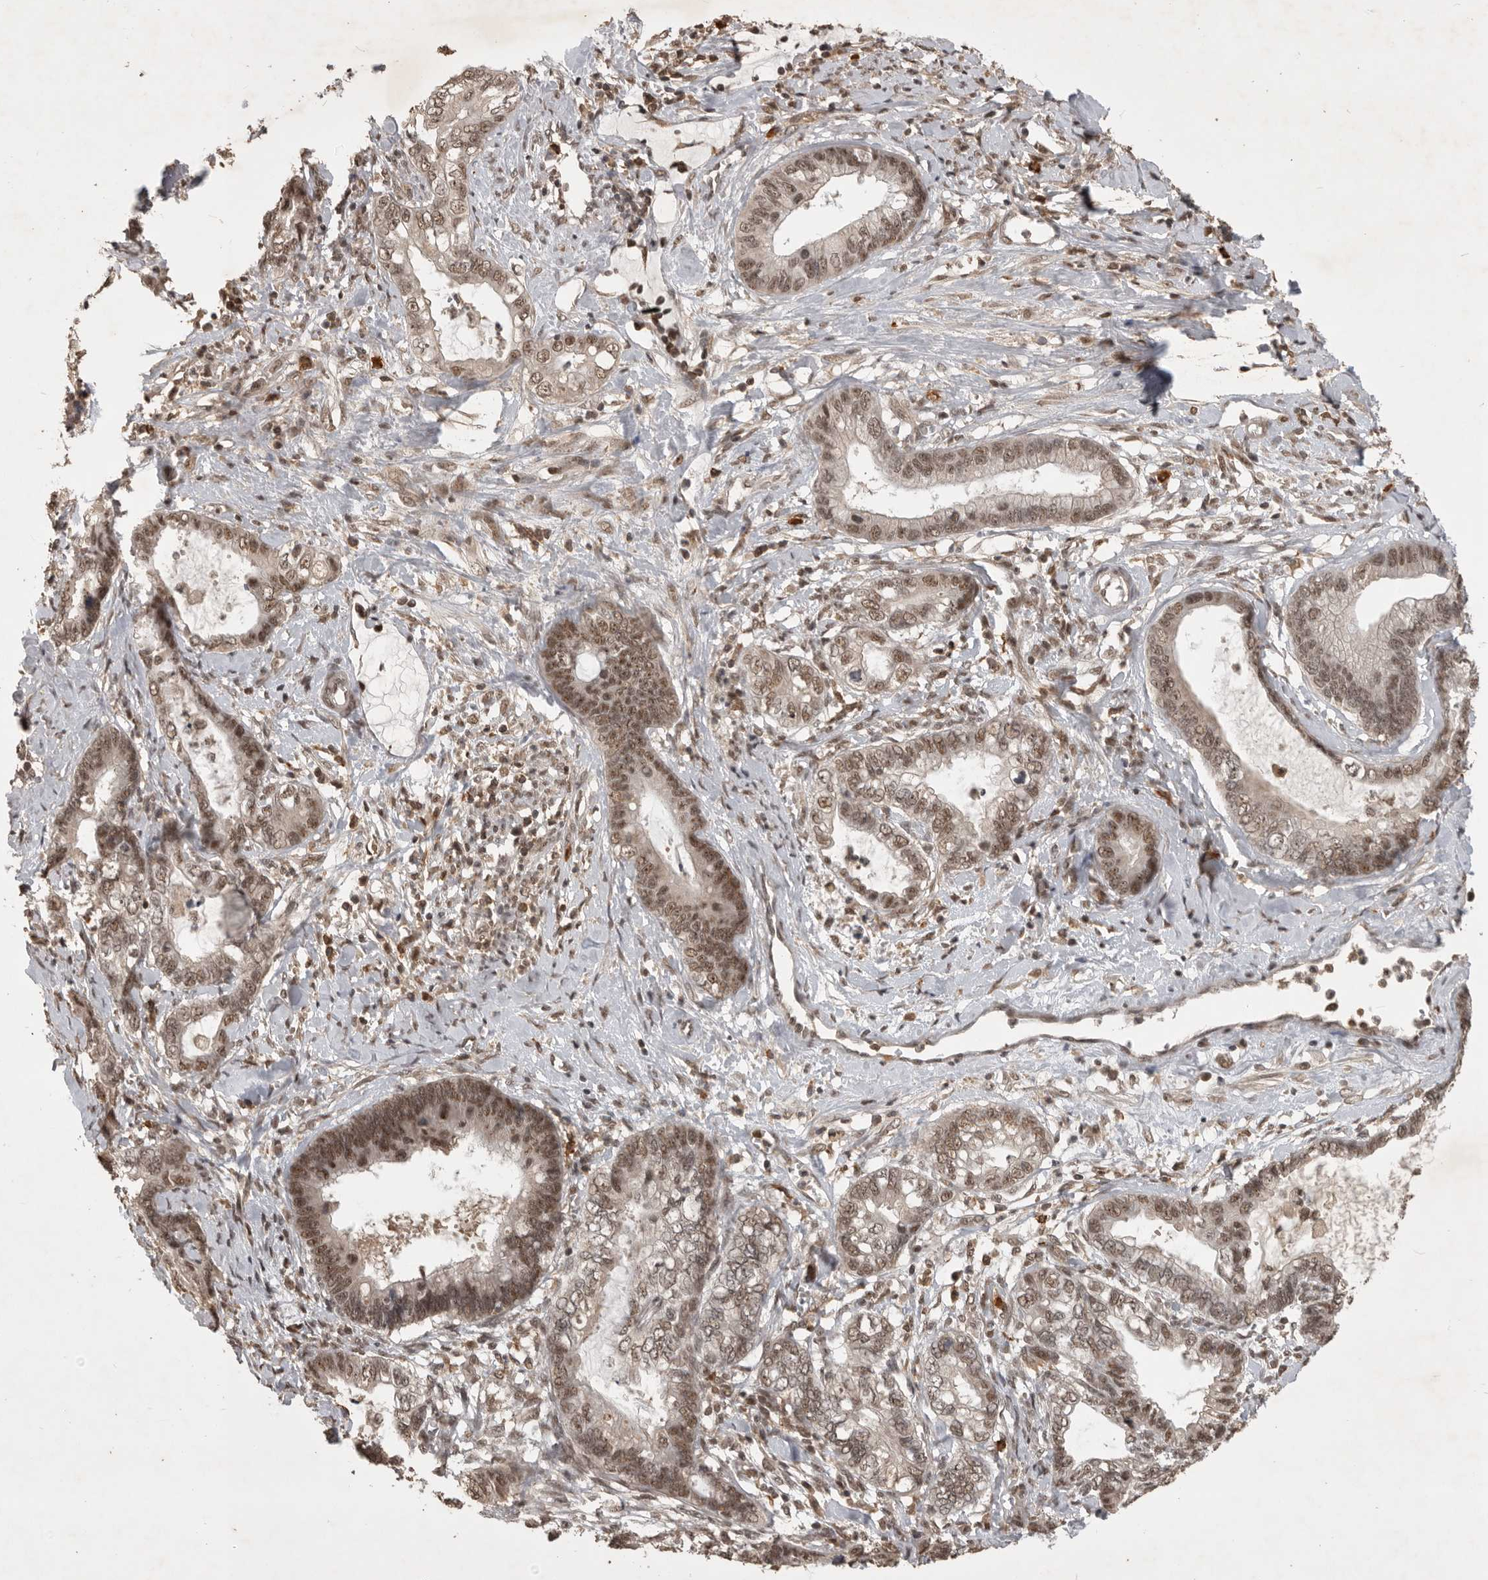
{"staining": {"intensity": "moderate", "quantity": ">75%", "location": "nuclear"}, "tissue": "cervical cancer", "cell_type": "Tumor cells", "image_type": "cancer", "snomed": [{"axis": "morphology", "description": "Adenocarcinoma, NOS"}, {"axis": "topography", "description": "Cervix"}], "caption": "The immunohistochemical stain shows moderate nuclear positivity in tumor cells of cervical cancer (adenocarcinoma) tissue. (IHC, brightfield microscopy, high magnification).", "gene": "CBLL1", "patient": {"sex": "female", "age": 44}}